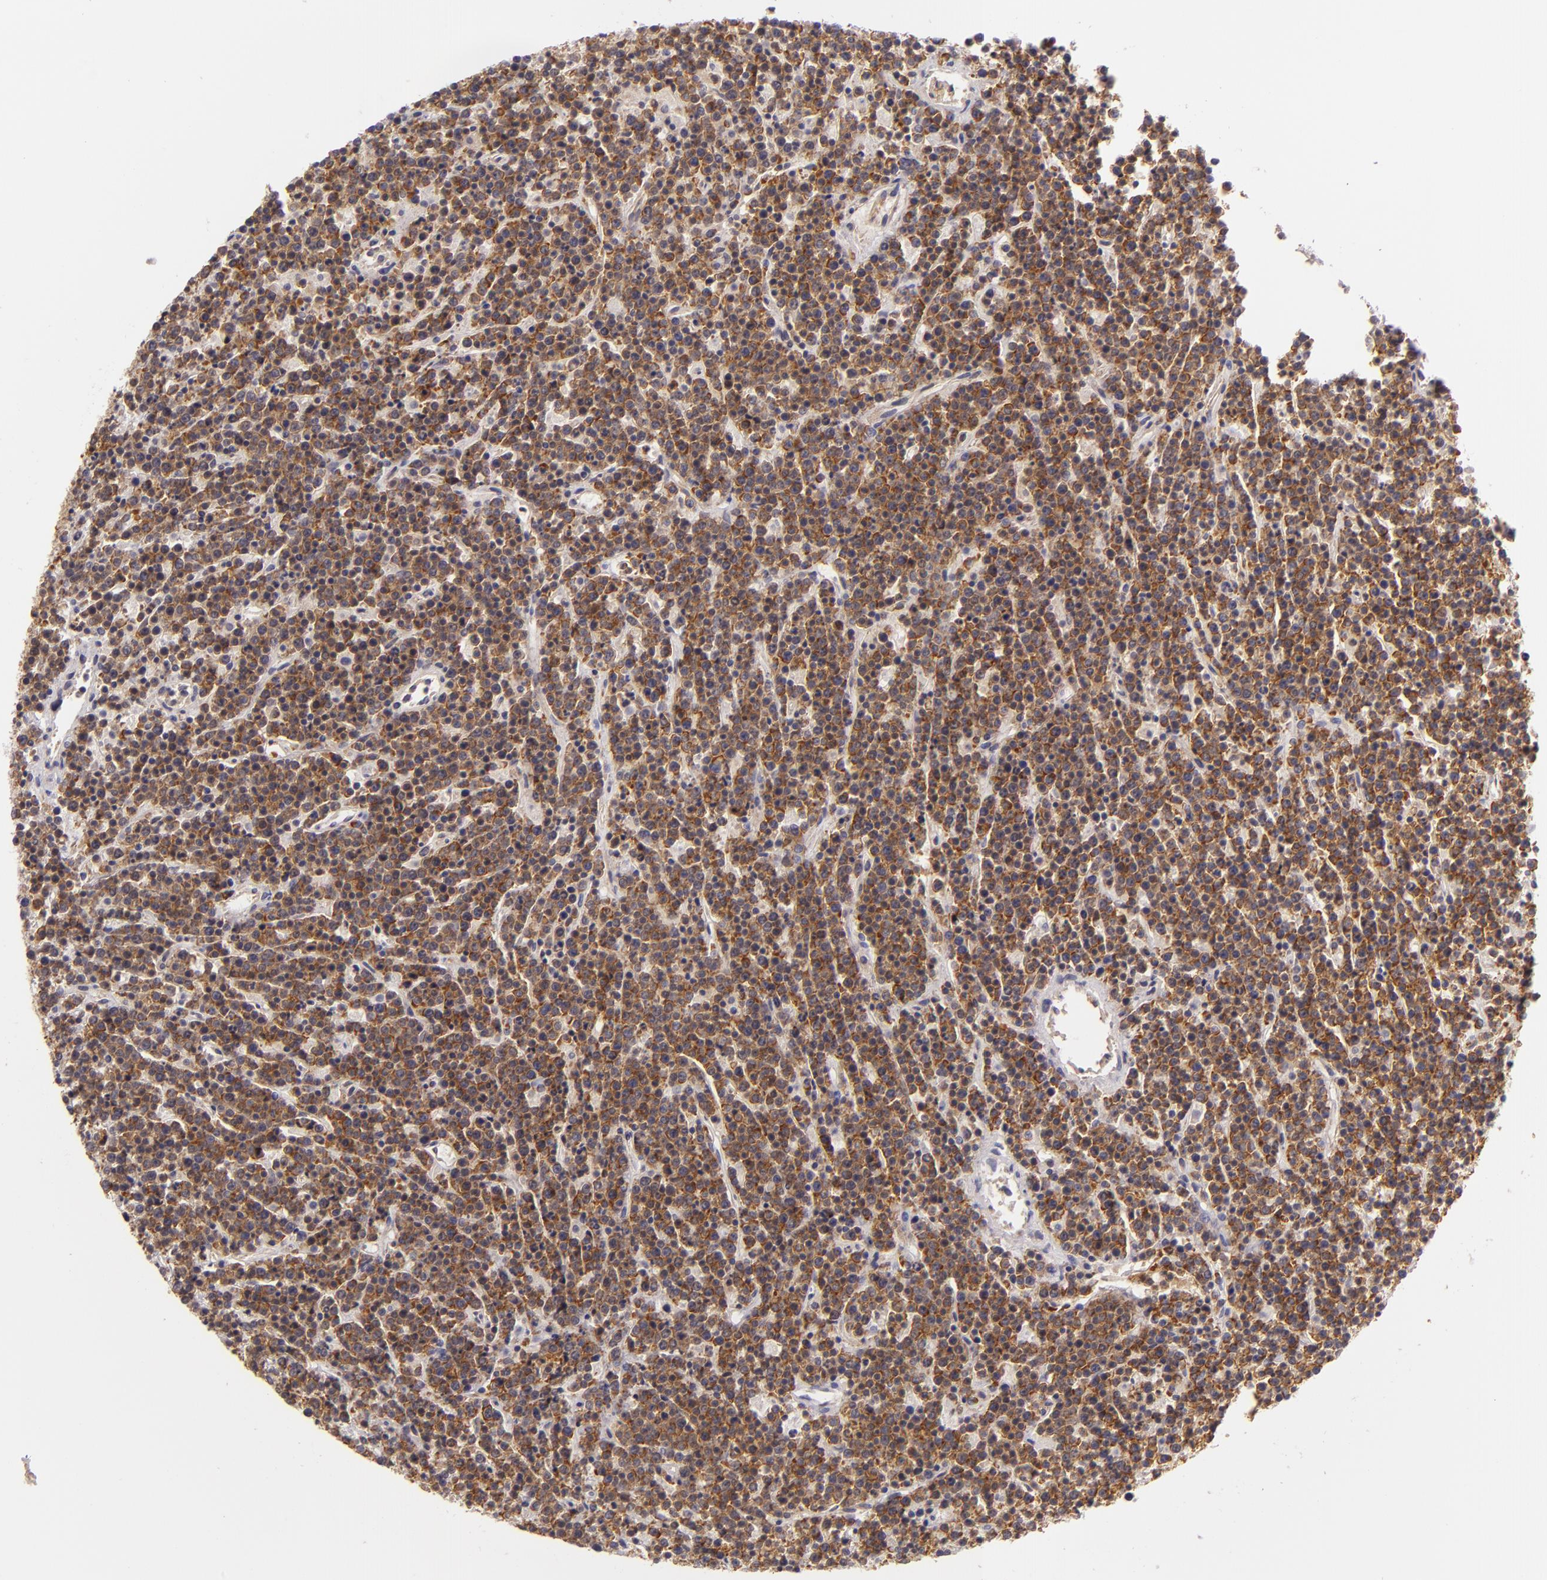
{"staining": {"intensity": "strong", "quantity": ">75%", "location": "cytoplasmic/membranous"}, "tissue": "lymphoma", "cell_type": "Tumor cells", "image_type": "cancer", "snomed": [{"axis": "morphology", "description": "Malignant lymphoma, non-Hodgkin's type, High grade"}, {"axis": "topography", "description": "Ovary"}], "caption": "Malignant lymphoma, non-Hodgkin's type (high-grade) stained for a protein (brown) reveals strong cytoplasmic/membranous positive staining in about >75% of tumor cells.", "gene": "UPF3B", "patient": {"sex": "female", "age": 56}}